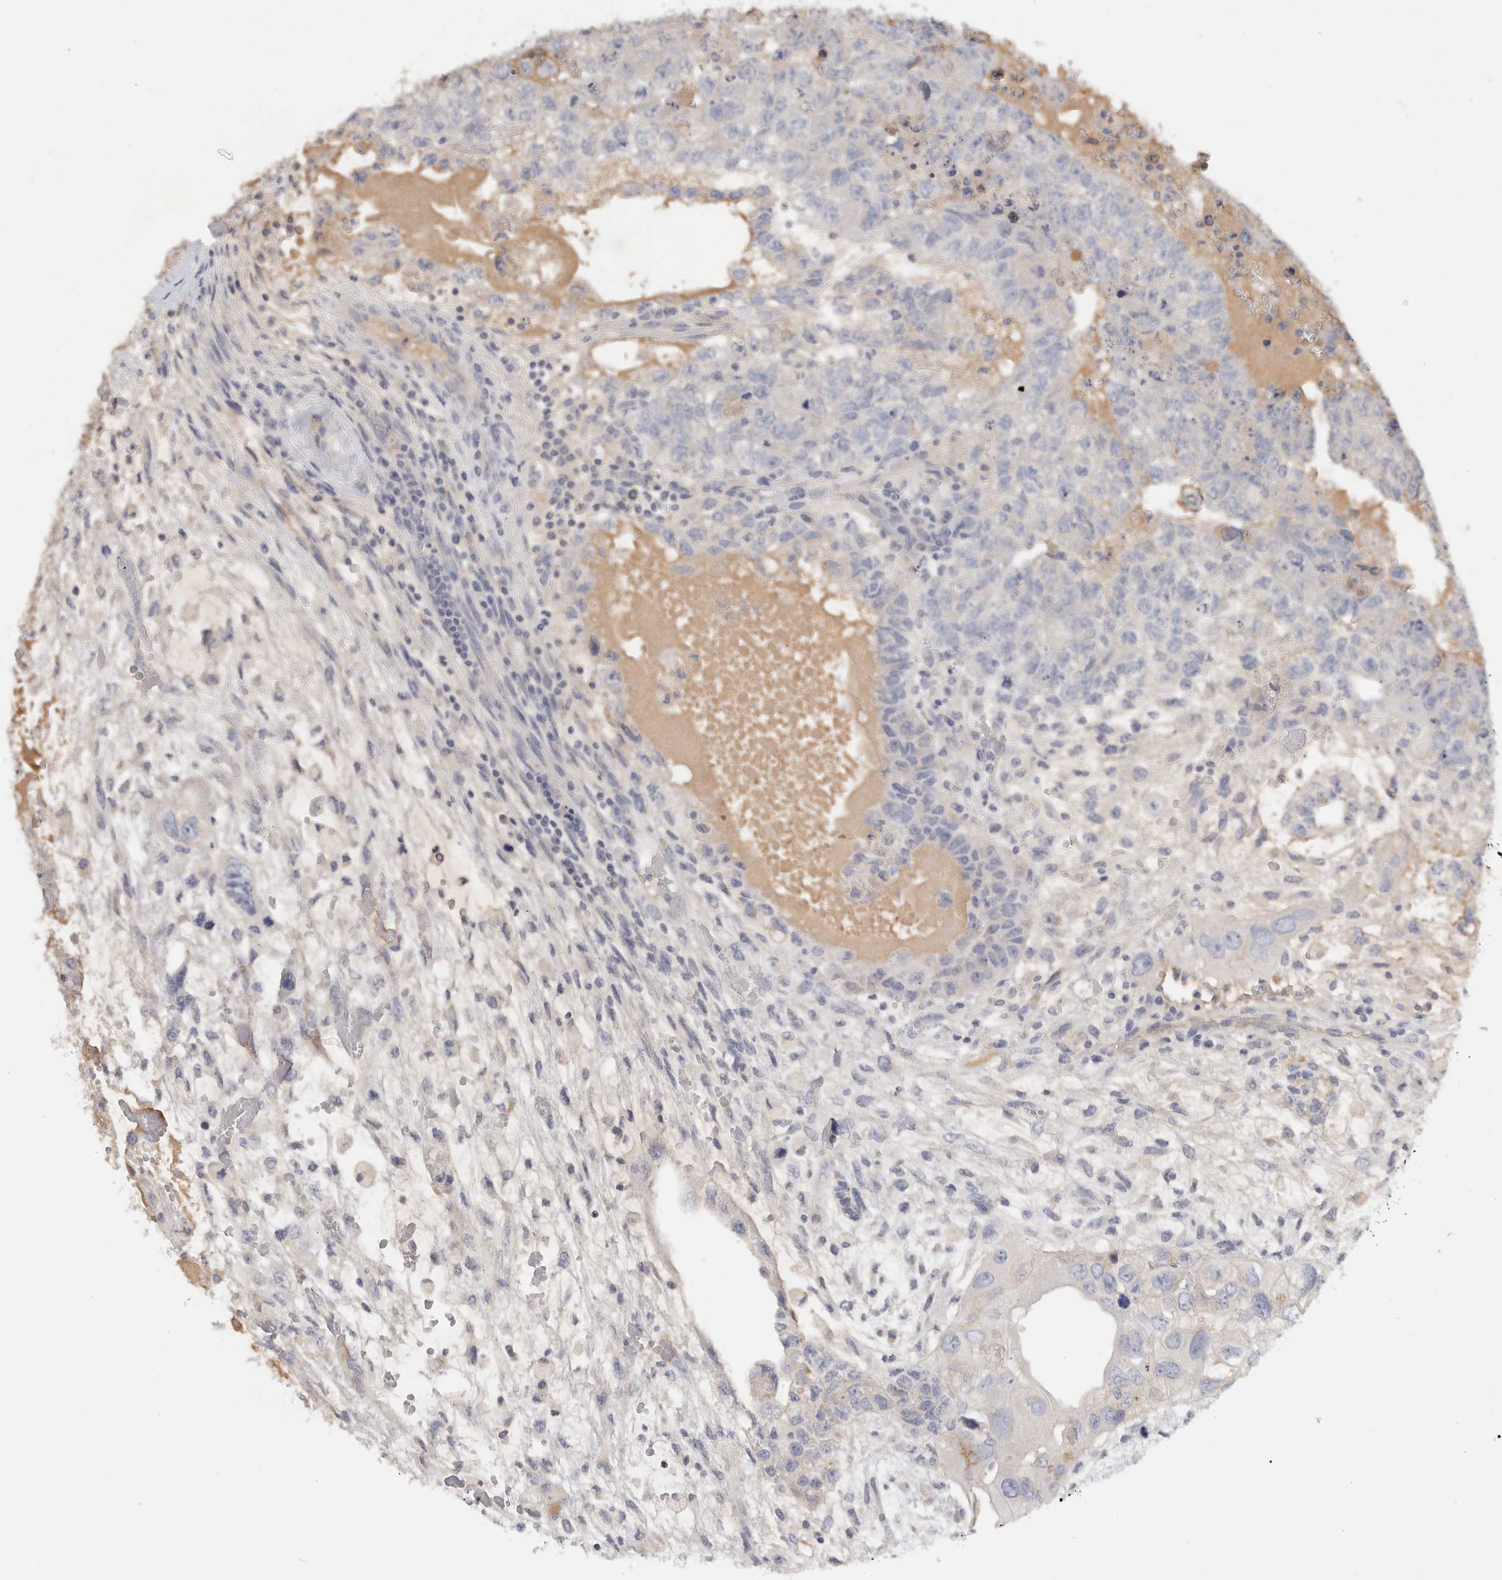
{"staining": {"intensity": "negative", "quantity": "none", "location": "none"}, "tissue": "testis cancer", "cell_type": "Tumor cells", "image_type": "cancer", "snomed": [{"axis": "morphology", "description": "Carcinoma, Embryonal, NOS"}, {"axis": "topography", "description": "Testis"}], "caption": "A high-resolution image shows IHC staining of embryonal carcinoma (testis), which reveals no significant positivity in tumor cells.", "gene": "STK31", "patient": {"sex": "male", "age": 36}}